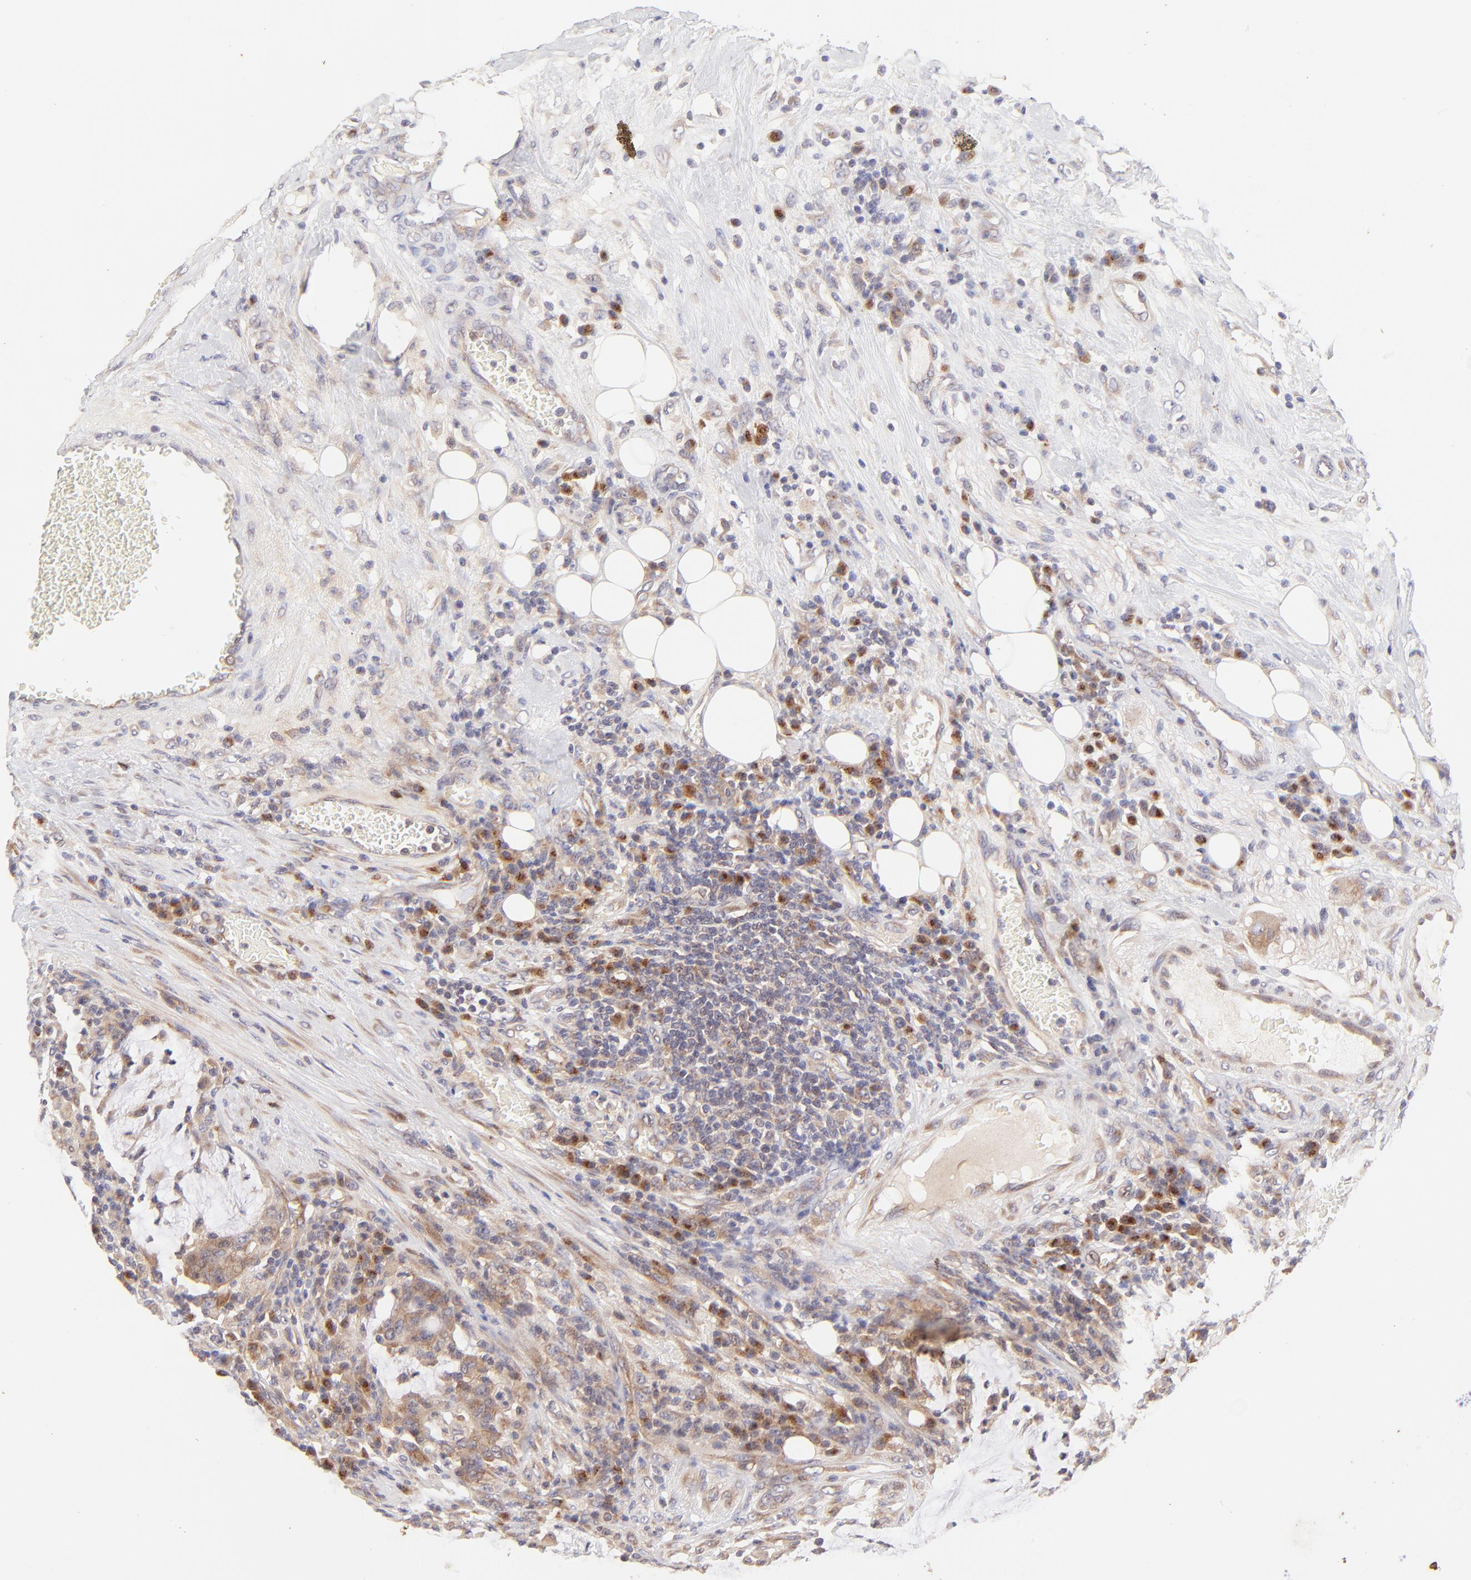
{"staining": {"intensity": "moderate", "quantity": ">75%", "location": "cytoplasmic/membranous"}, "tissue": "colorectal cancer", "cell_type": "Tumor cells", "image_type": "cancer", "snomed": [{"axis": "morphology", "description": "Adenocarcinoma, NOS"}, {"axis": "topography", "description": "Colon"}], "caption": "Immunohistochemistry (IHC) of colorectal cancer reveals medium levels of moderate cytoplasmic/membranous positivity in about >75% of tumor cells.", "gene": "TNRC6B", "patient": {"sex": "male", "age": 54}}